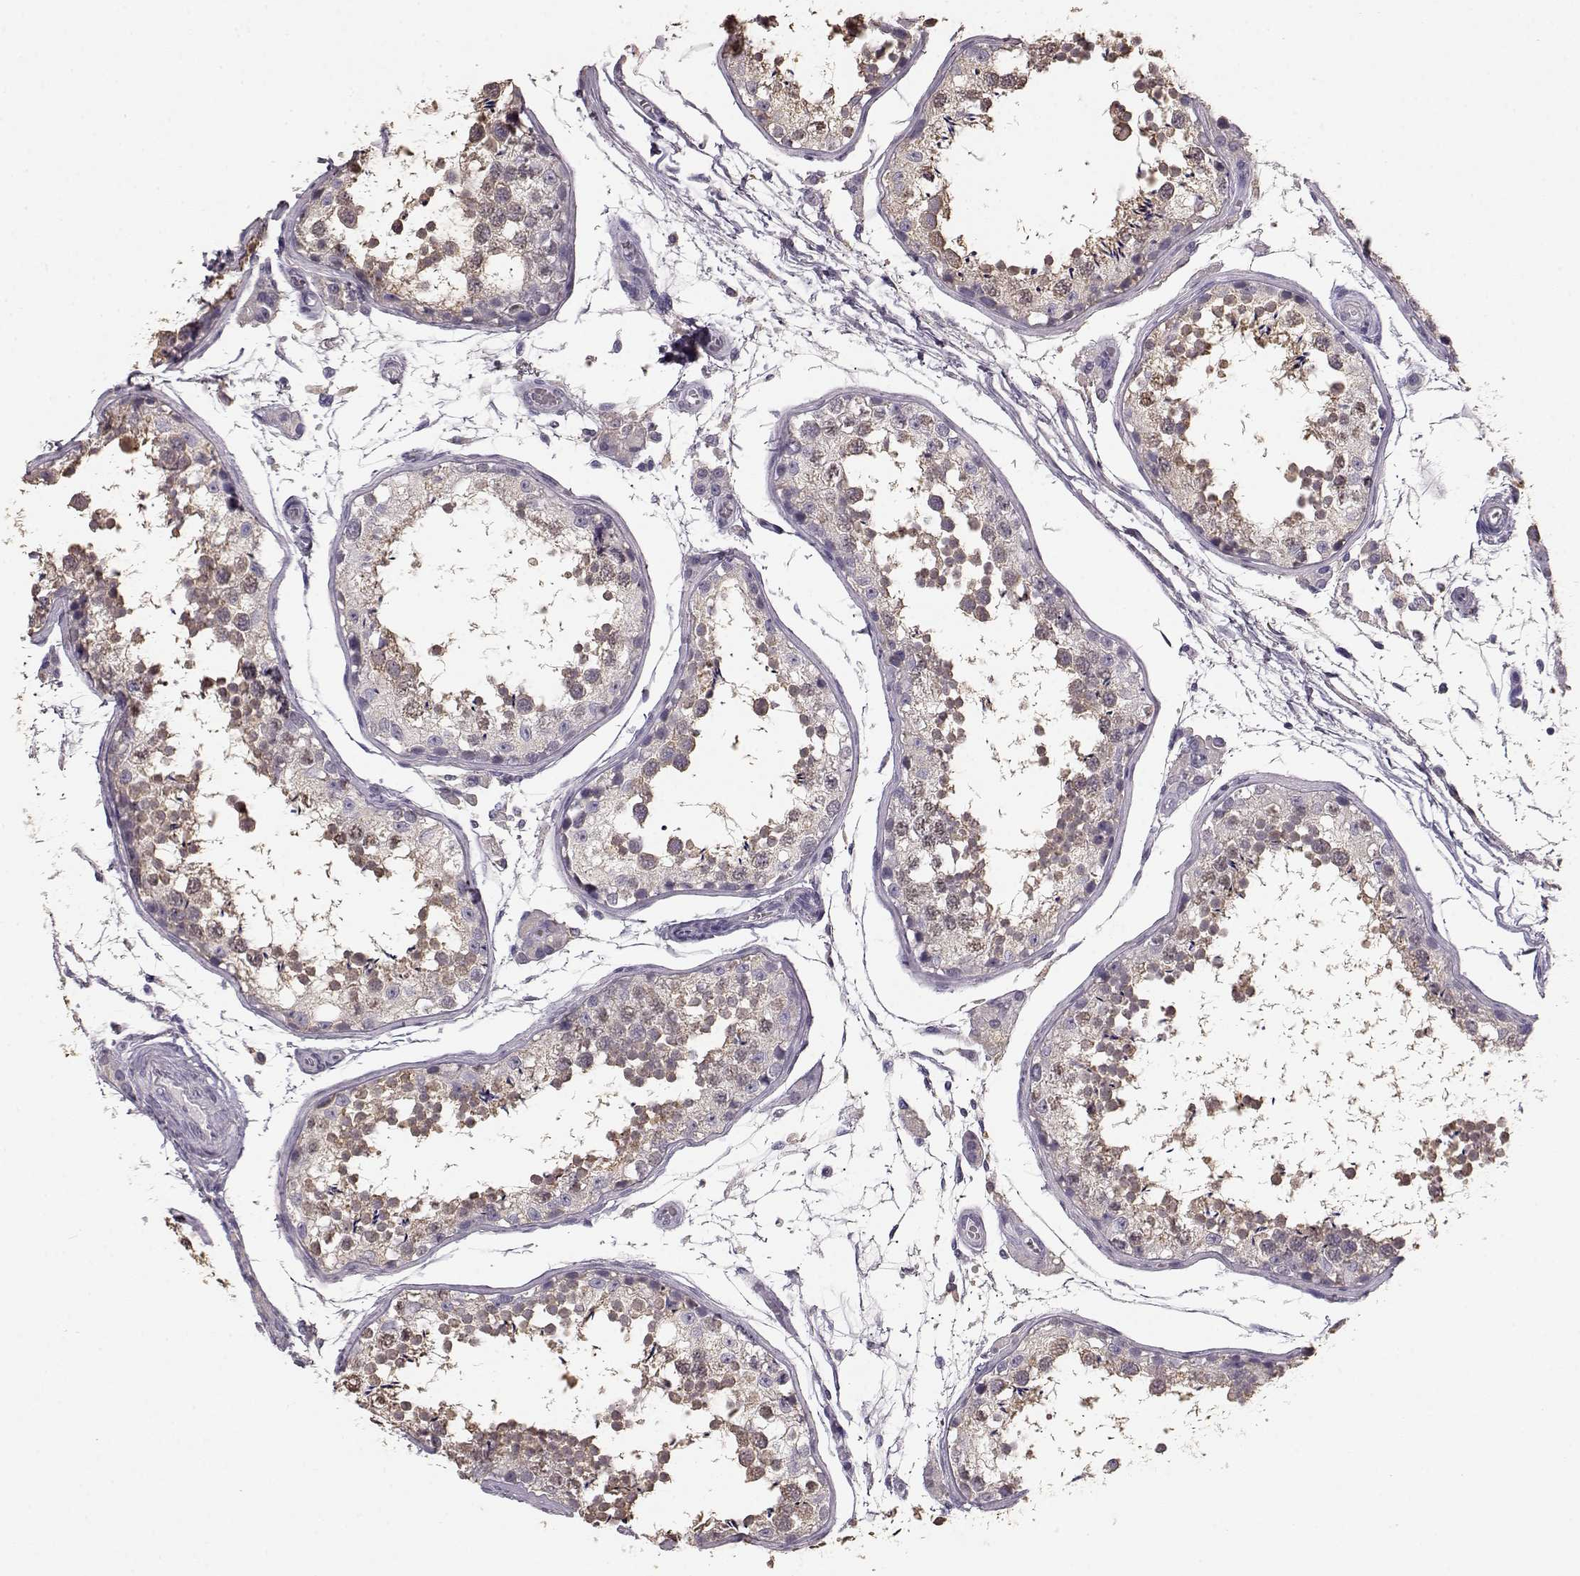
{"staining": {"intensity": "weak", "quantity": "25%-75%", "location": "cytoplasmic/membranous"}, "tissue": "testis", "cell_type": "Cells in seminiferous ducts", "image_type": "normal", "snomed": [{"axis": "morphology", "description": "Normal tissue, NOS"}, {"axis": "topography", "description": "Testis"}], "caption": "Immunohistochemistry (IHC) of benign human testis demonstrates low levels of weak cytoplasmic/membranous expression in approximately 25%-75% of cells in seminiferous ducts.", "gene": "GABRG3", "patient": {"sex": "male", "age": 29}}